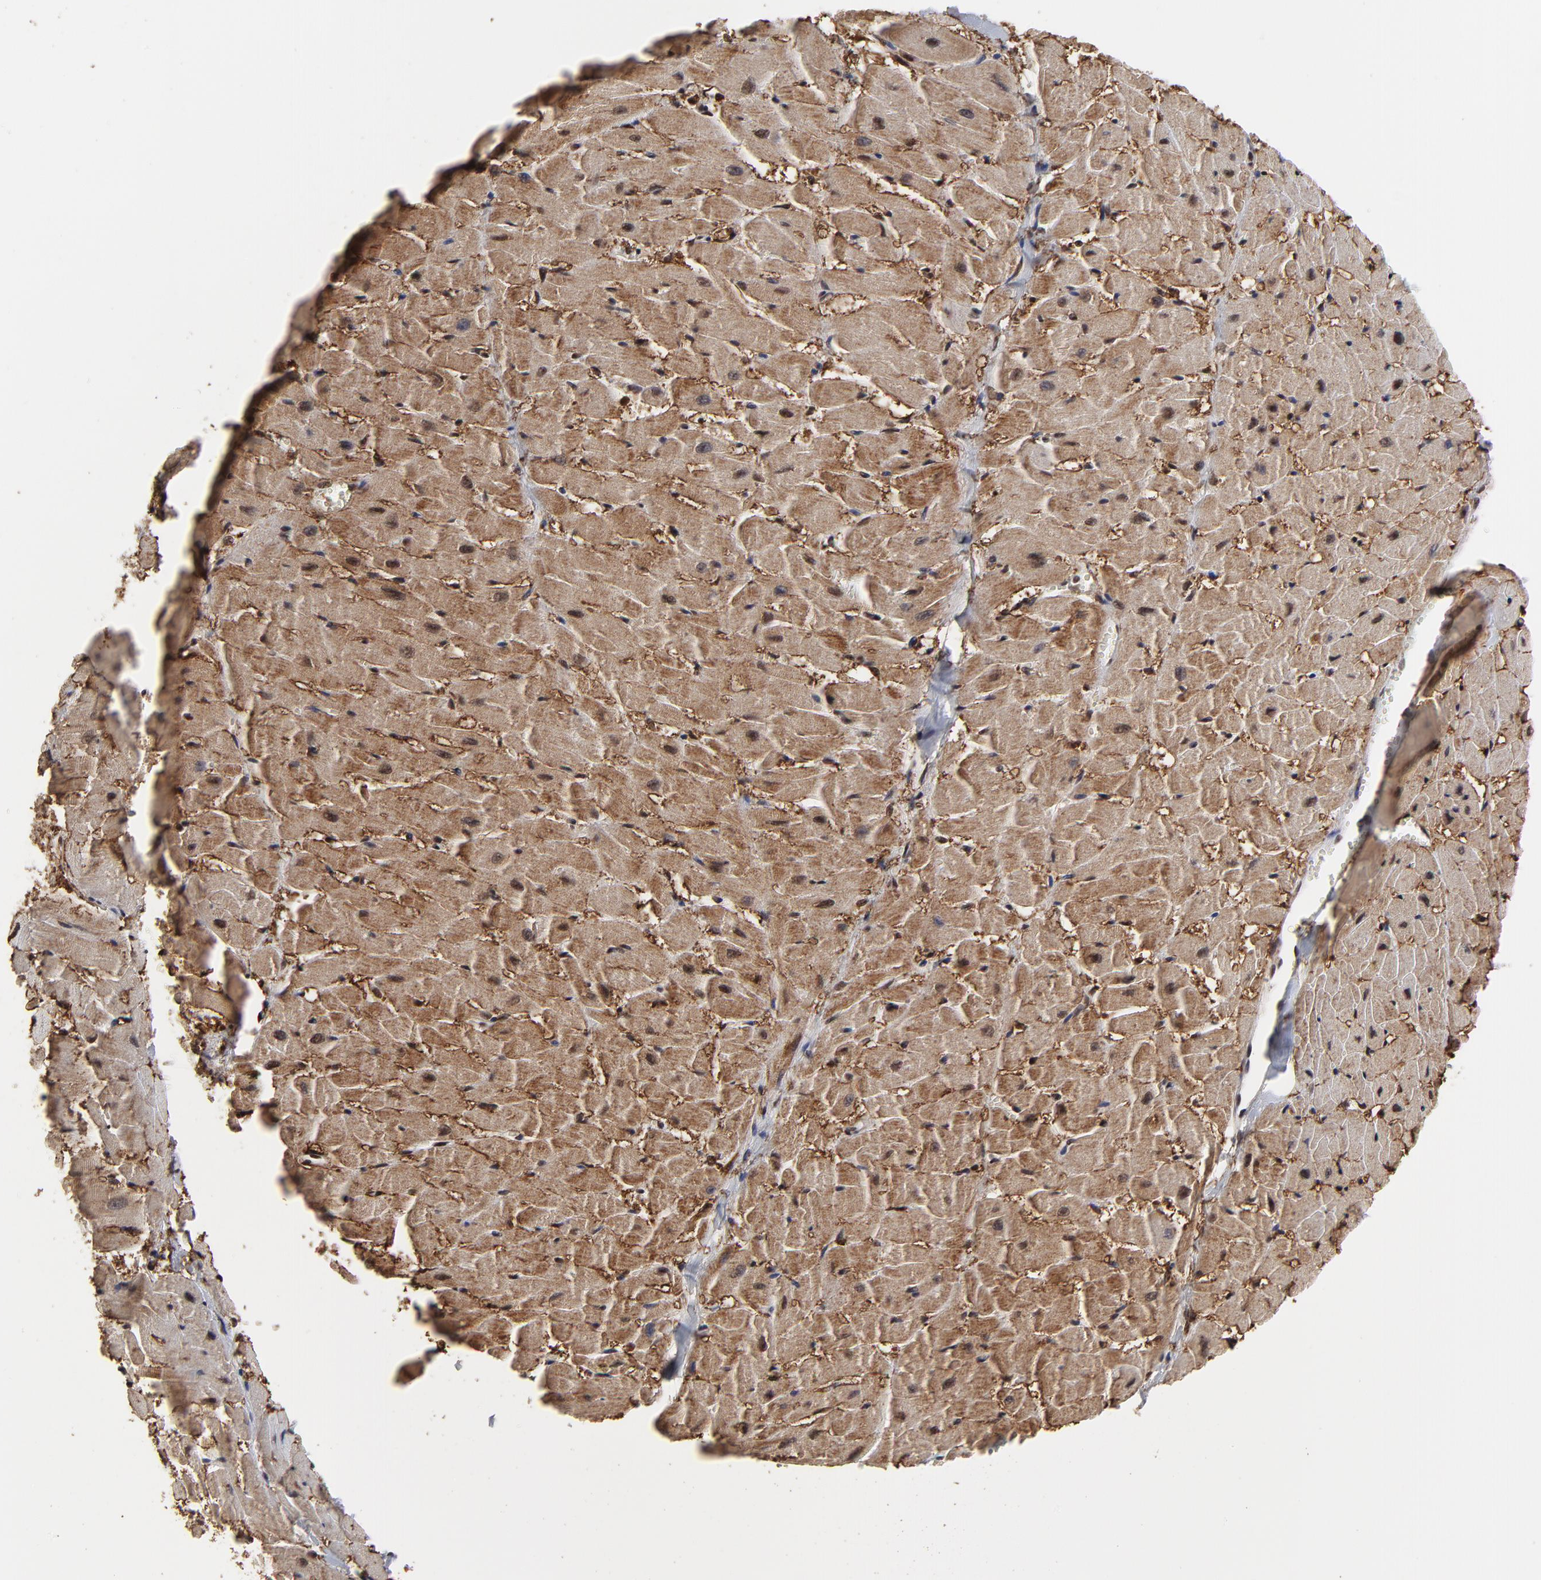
{"staining": {"intensity": "moderate", "quantity": ">75%", "location": "cytoplasmic/membranous,nuclear"}, "tissue": "heart muscle", "cell_type": "Cardiomyocytes", "image_type": "normal", "snomed": [{"axis": "morphology", "description": "Normal tissue, NOS"}, {"axis": "topography", "description": "Heart"}], "caption": "This micrograph reveals IHC staining of unremarkable heart muscle, with medium moderate cytoplasmic/membranous,nuclear staining in about >75% of cardiomyocytes.", "gene": "ZNF777", "patient": {"sex": "female", "age": 19}}